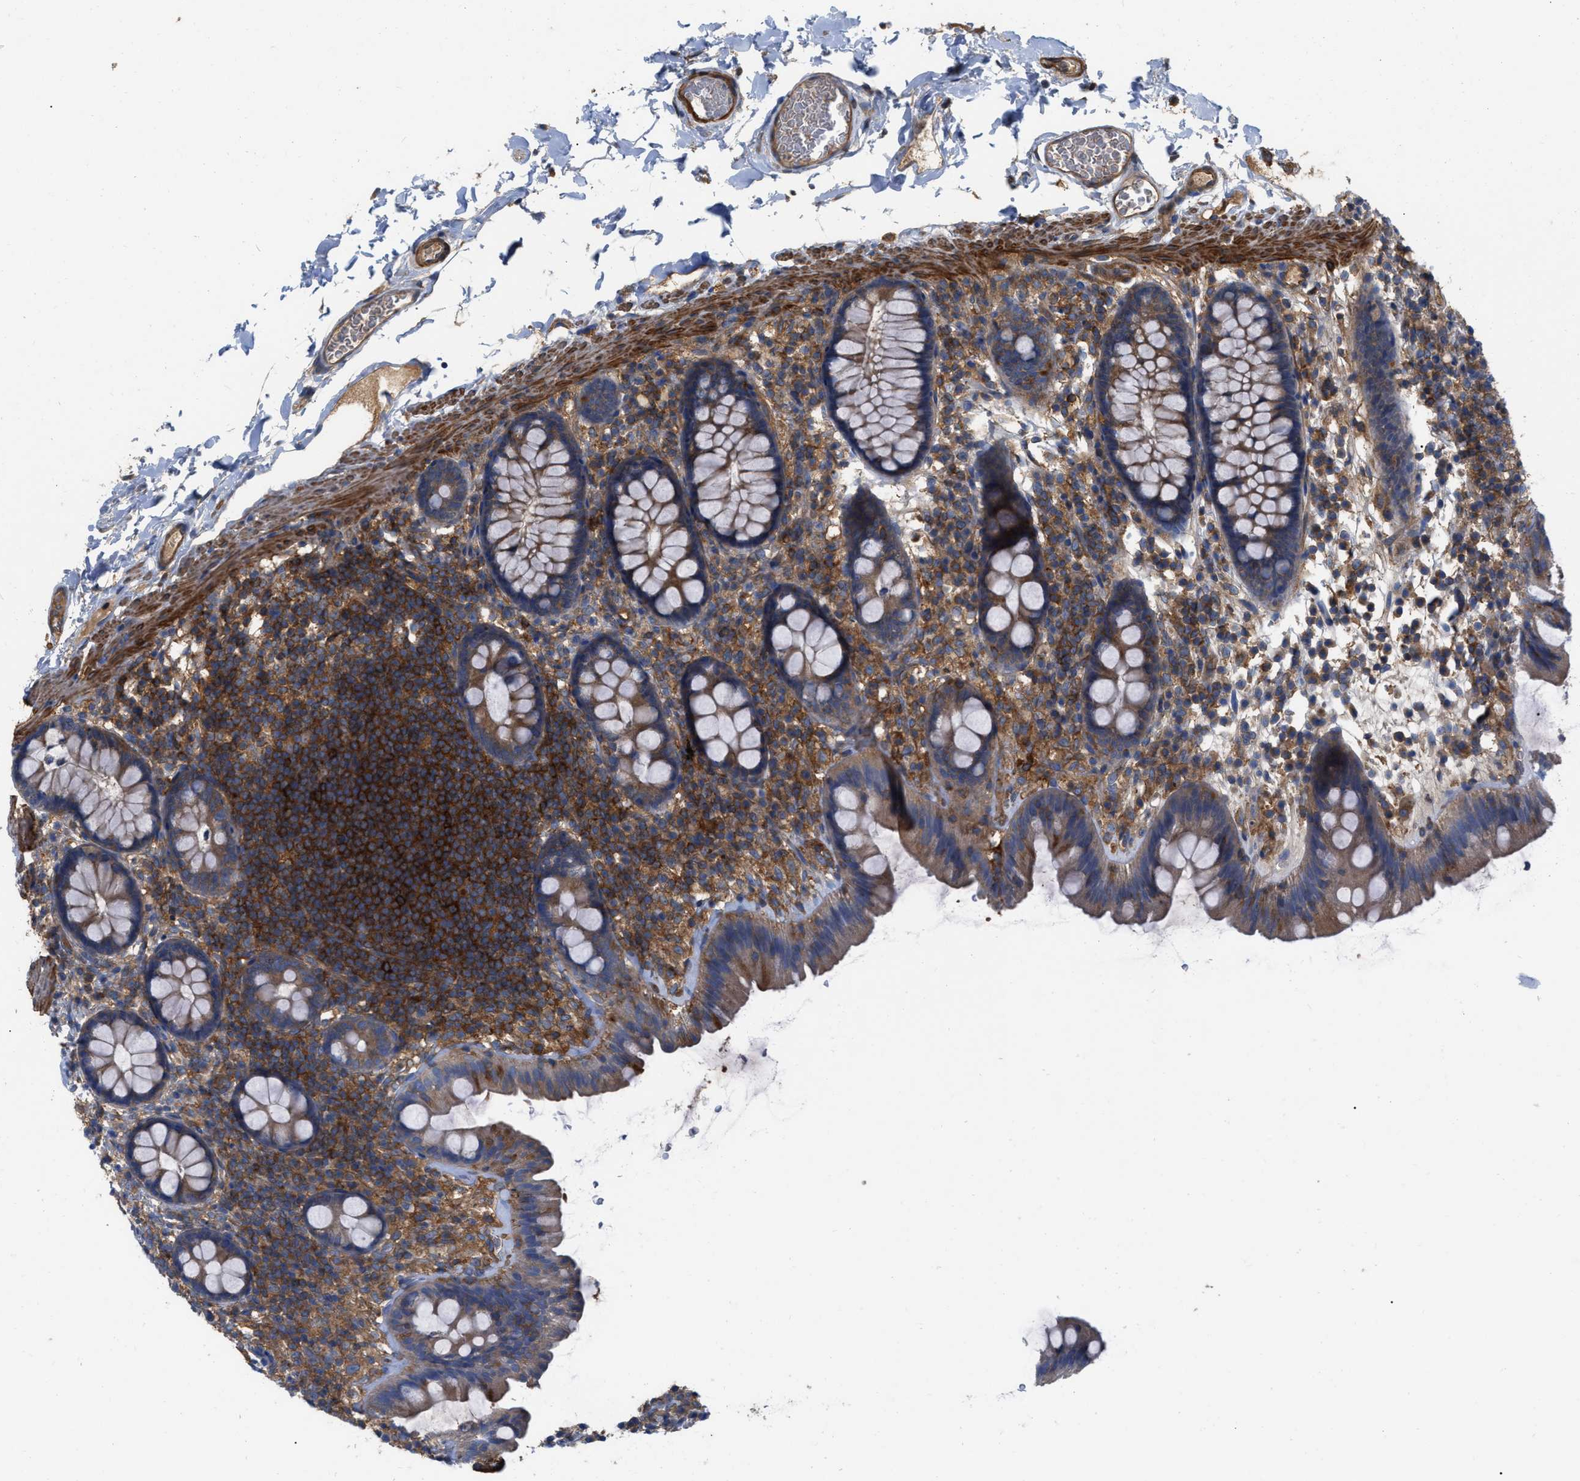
{"staining": {"intensity": "strong", "quantity": ">75%", "location": "cytoplasmic/membranous"}, "tissue": "colon", "cell_type": "Endothelial cells", "image_type": "normal", "snomed": [{"axis": "morphology", "description": "Normal tissue, NOS"}, {"axis": "topography", "description": "Colon"}], "caption": "Immunohistochemistry (IHC) of benign human colon reveals high levels of strong cytoplasmic/membranous expression in about >75% of endothelial cells. (brown staining indicates protein expression, while blue staining denotes nuclei).", "gene": "RABEP1", "patient": {"sex": "female", "age": 80}}